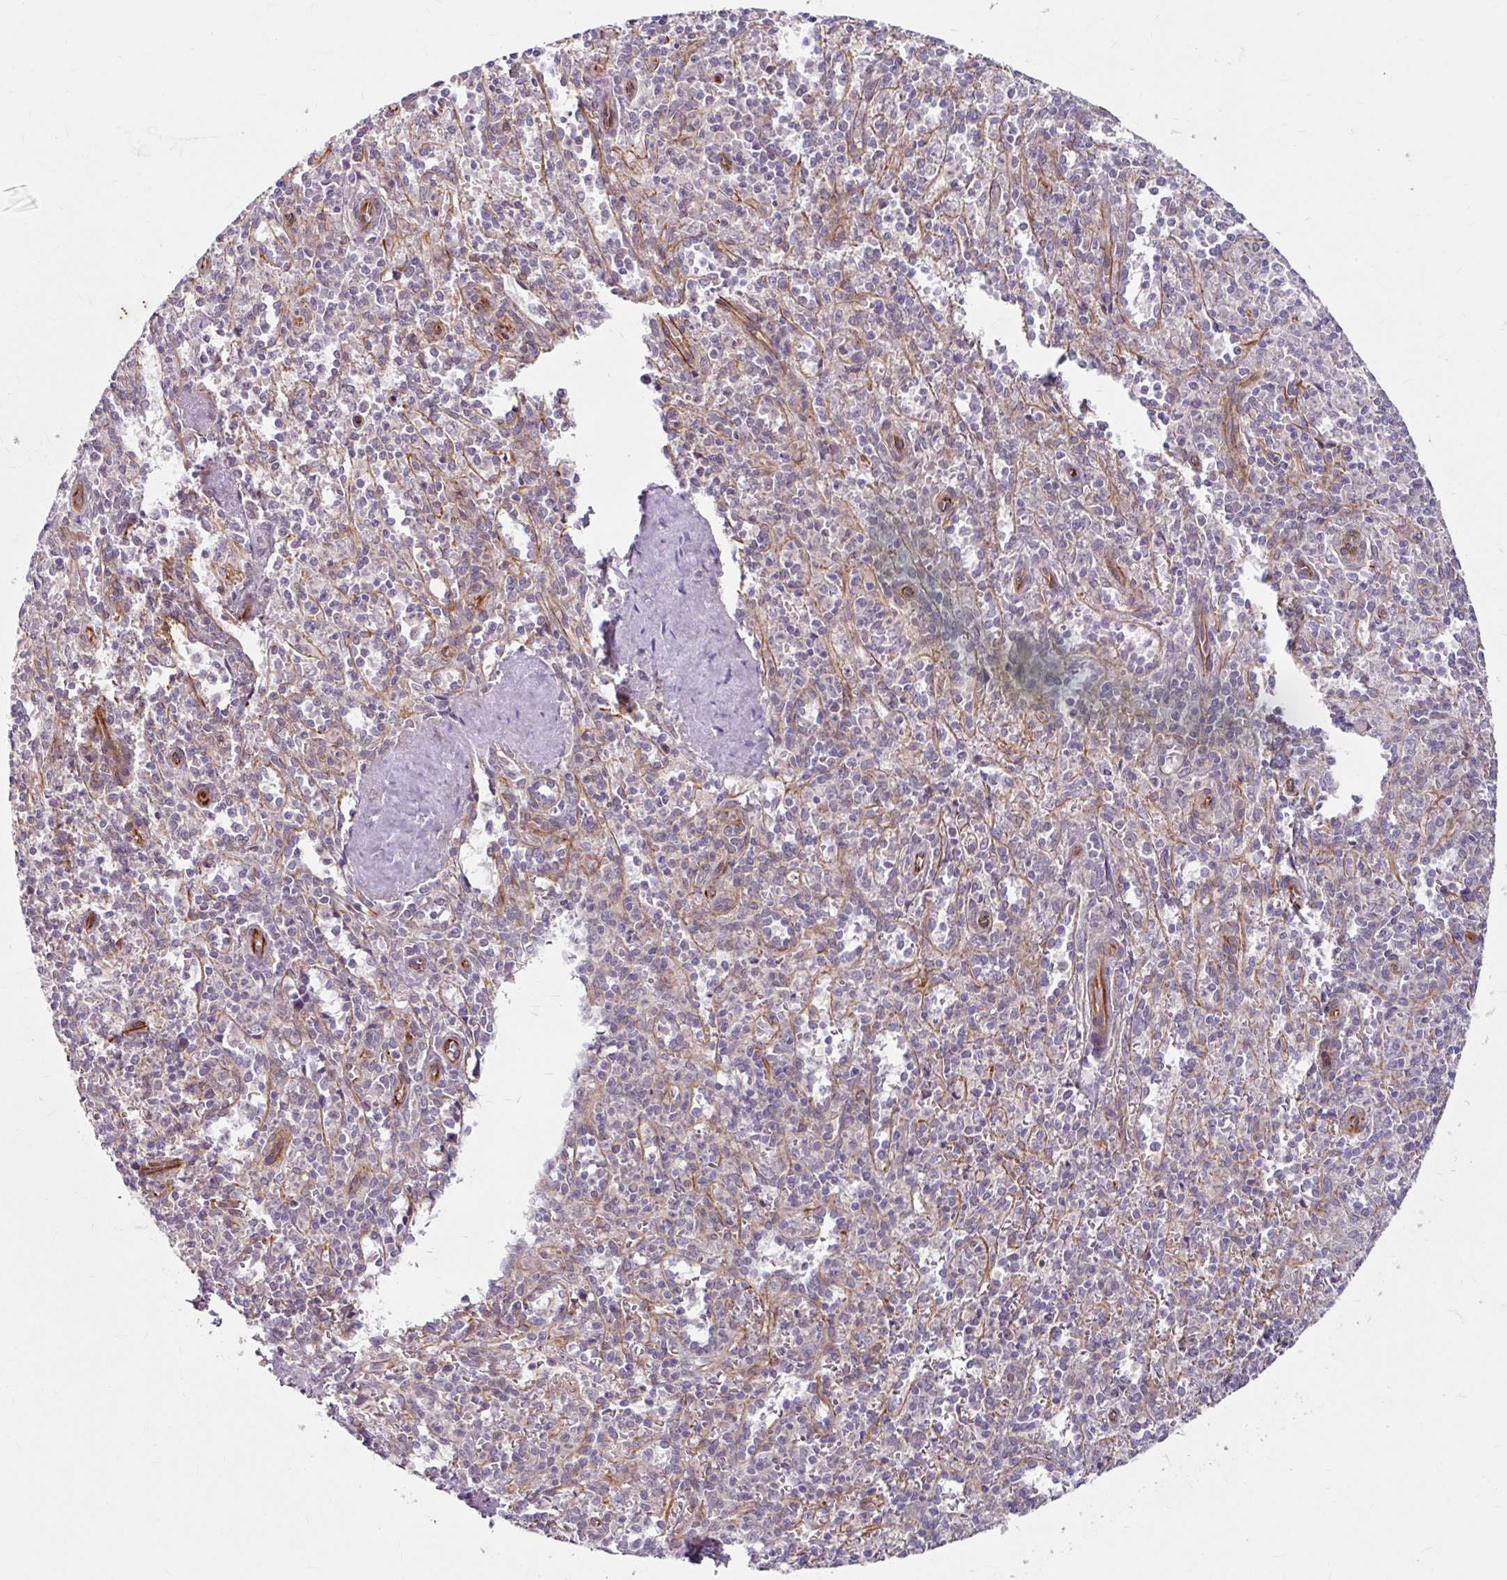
{"staining": {"intensity": "weak", "quantity": "<25%", "location": "cytoplasmic/membranous"}, "tissue": "spleen", "cell_type": "Cells in red pulp", "image_type": "normal", "snomed": [{"axis": "morphology", "description": "Normal tissue, NOS"}, {"axis": "topography", "description": "Spleen"}], "caption": "This micrograph is of benign spleen stained with IHC to label a protein in brown with the nuclei are counter-stained blue. There is no expression in cells in red pulp.", "gene": "DAAM2", "patient": {"sex": "female", "age": 70}}